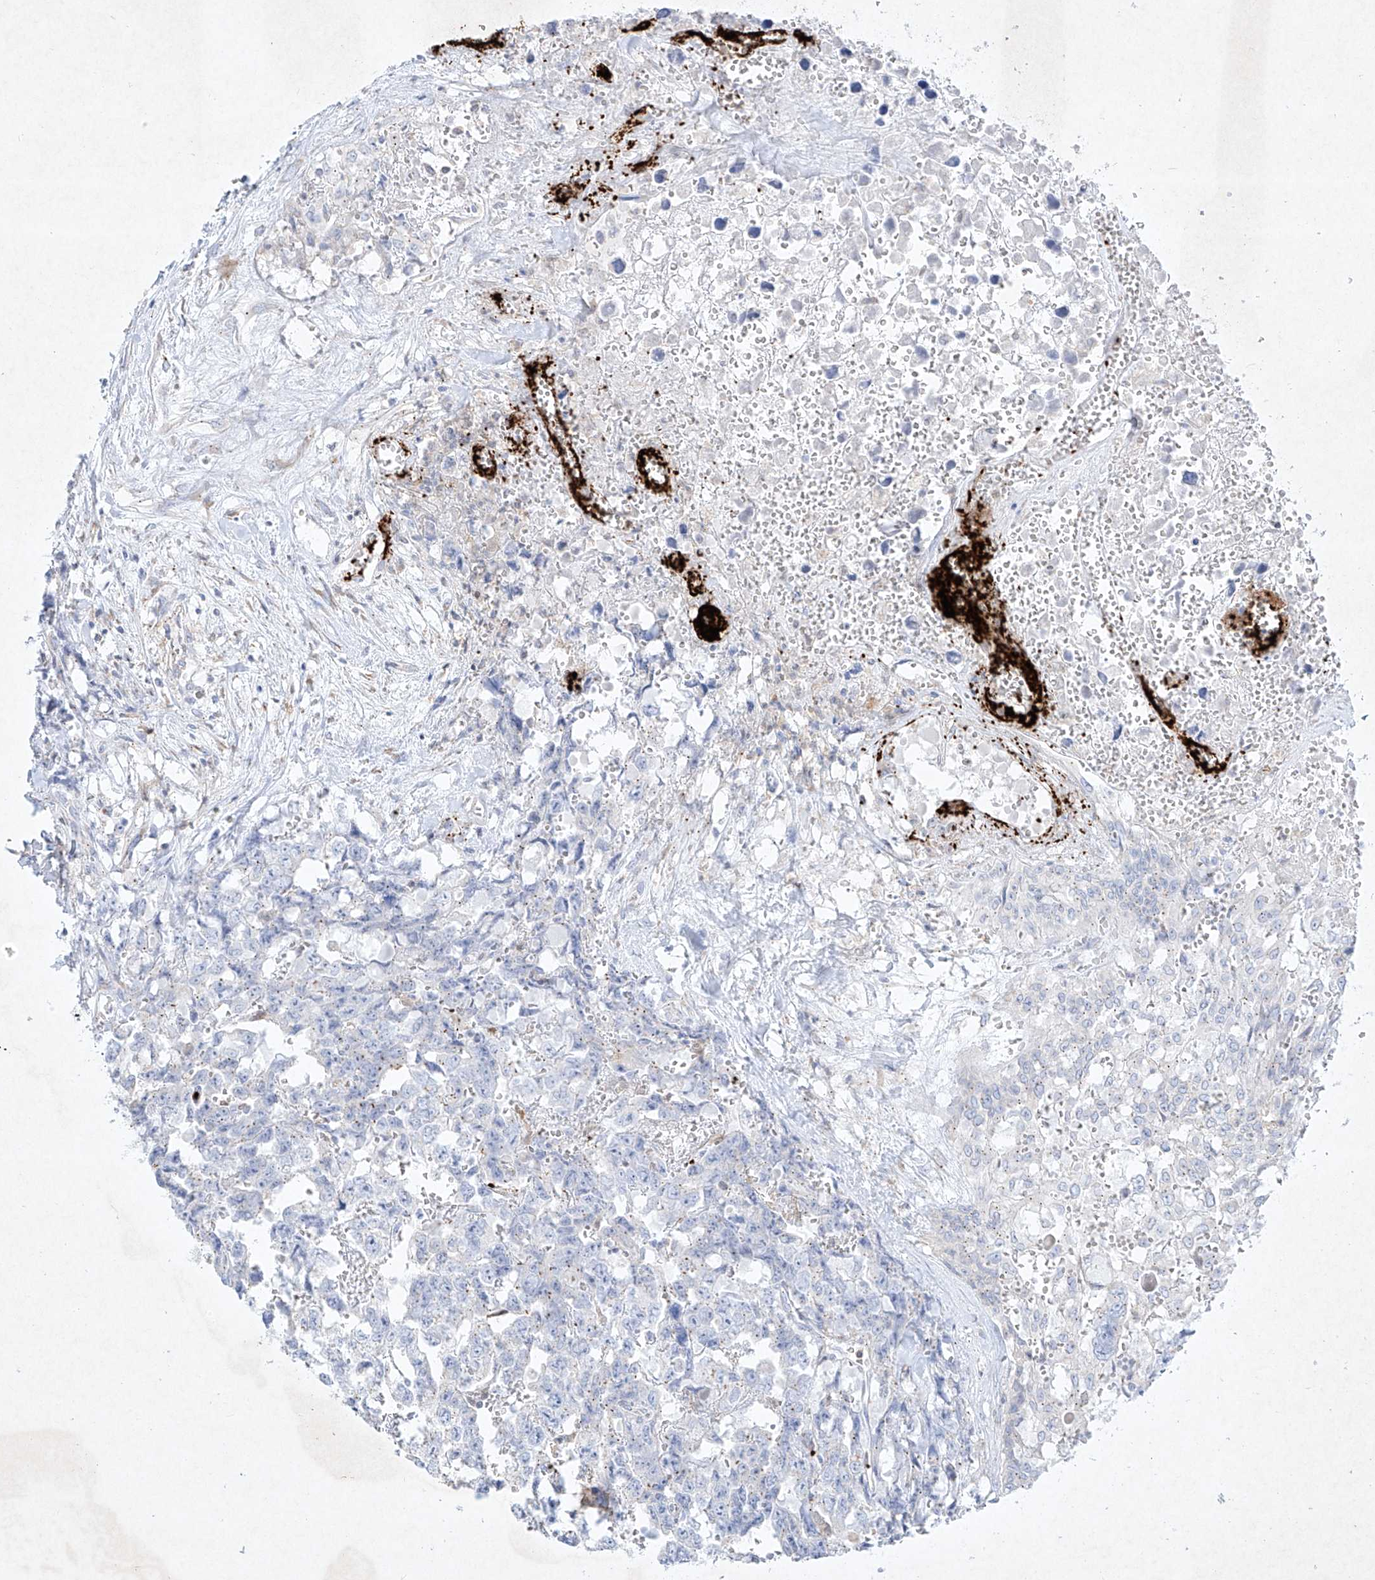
{"staining": {"intensity": "negative", "quantity": "none", "location": "none"}, "tissue": "testis cancer", "cell_type": "Tumor cells", "image_type": "cancer", "snomed": [{"axis": "morphology", "description": "Carcinoma, Embryonal, NOS"}, {"axis": "topography", "description": "Testis"}], "caption": "Testis embryonal carcinoma was stained to show a protein in brown. There is no significant expression in tumor cells.", "gene": "PLEK", "patient": {"sex": "male", "age": 31}}